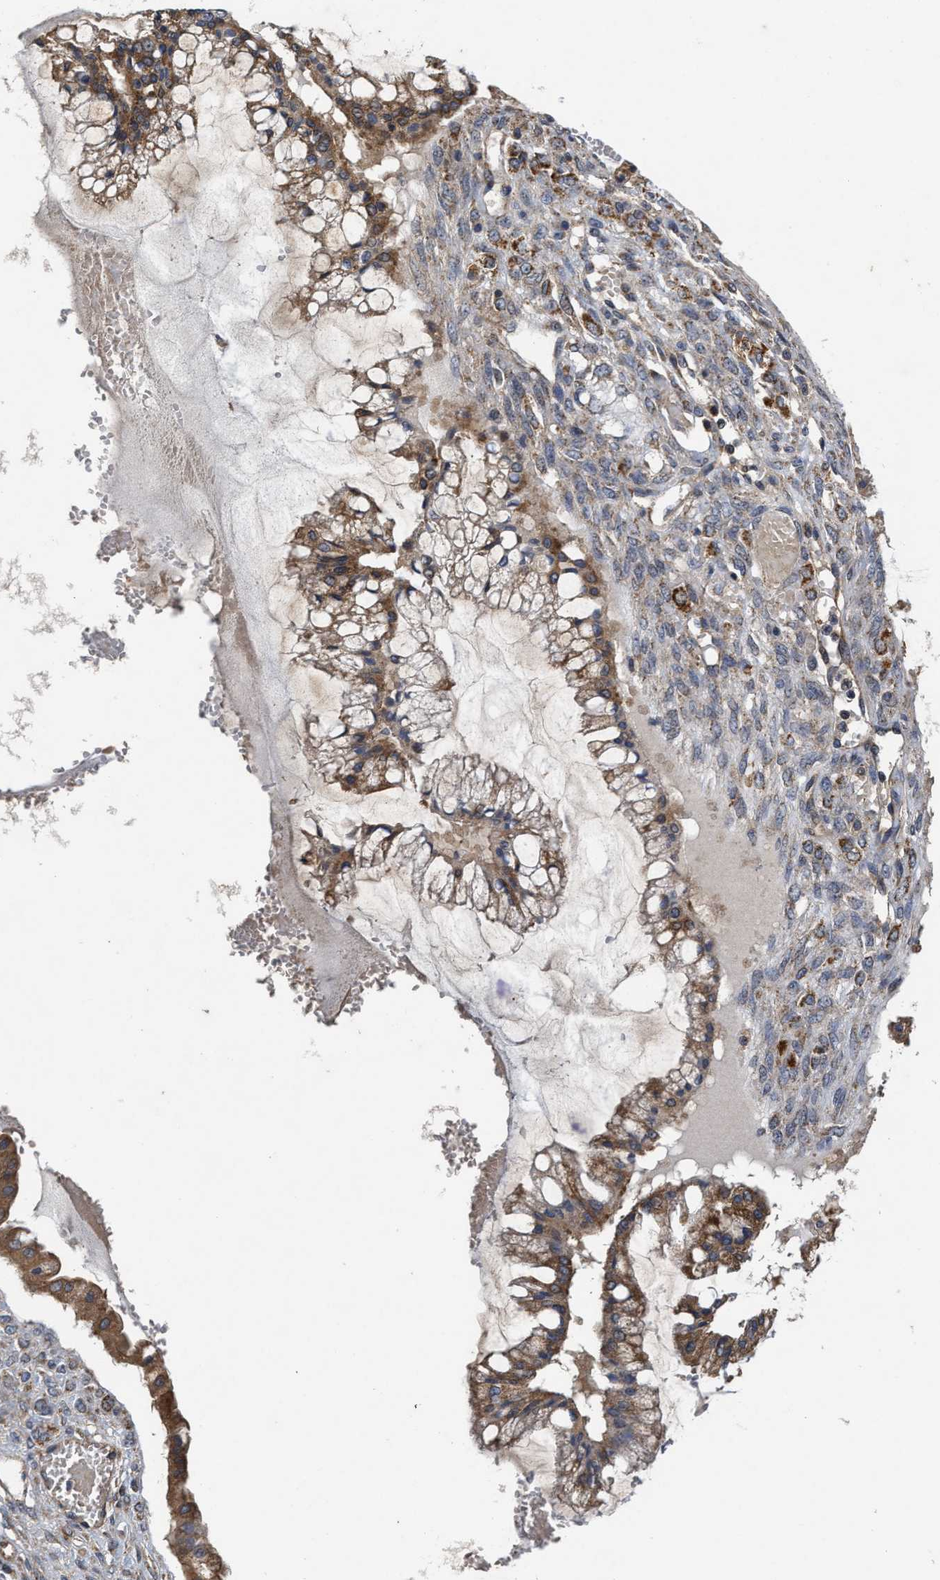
{"staining": {"intensity": "moderate", "quantity": ">75%", "location": "cytoplasmic/membranous"}, "tissue": "ovarian cancer", "cell_type": "Tumor cells", "image_type": "cancer", "snomed": [{"axis": "morphology", "description": "Cystadenocarcinoma, mucinous, NOS"}, {"axis": "topography", "description": "Ovary"}], "caption": "Immunohistochemical staining of human ovarian cancer (mucinous cystadenocarcinoma) demonstrates medium levels of moderate cytoplasmic/membranous protein staining in approximately >75% of tumor cells. The protein is stained brown, and the nuclei are stained in blue (DAB IHC with brightfield microscopy, high magnification).", "gene": "EFNA4", "patient": {"sex": "female", "age": 73}}